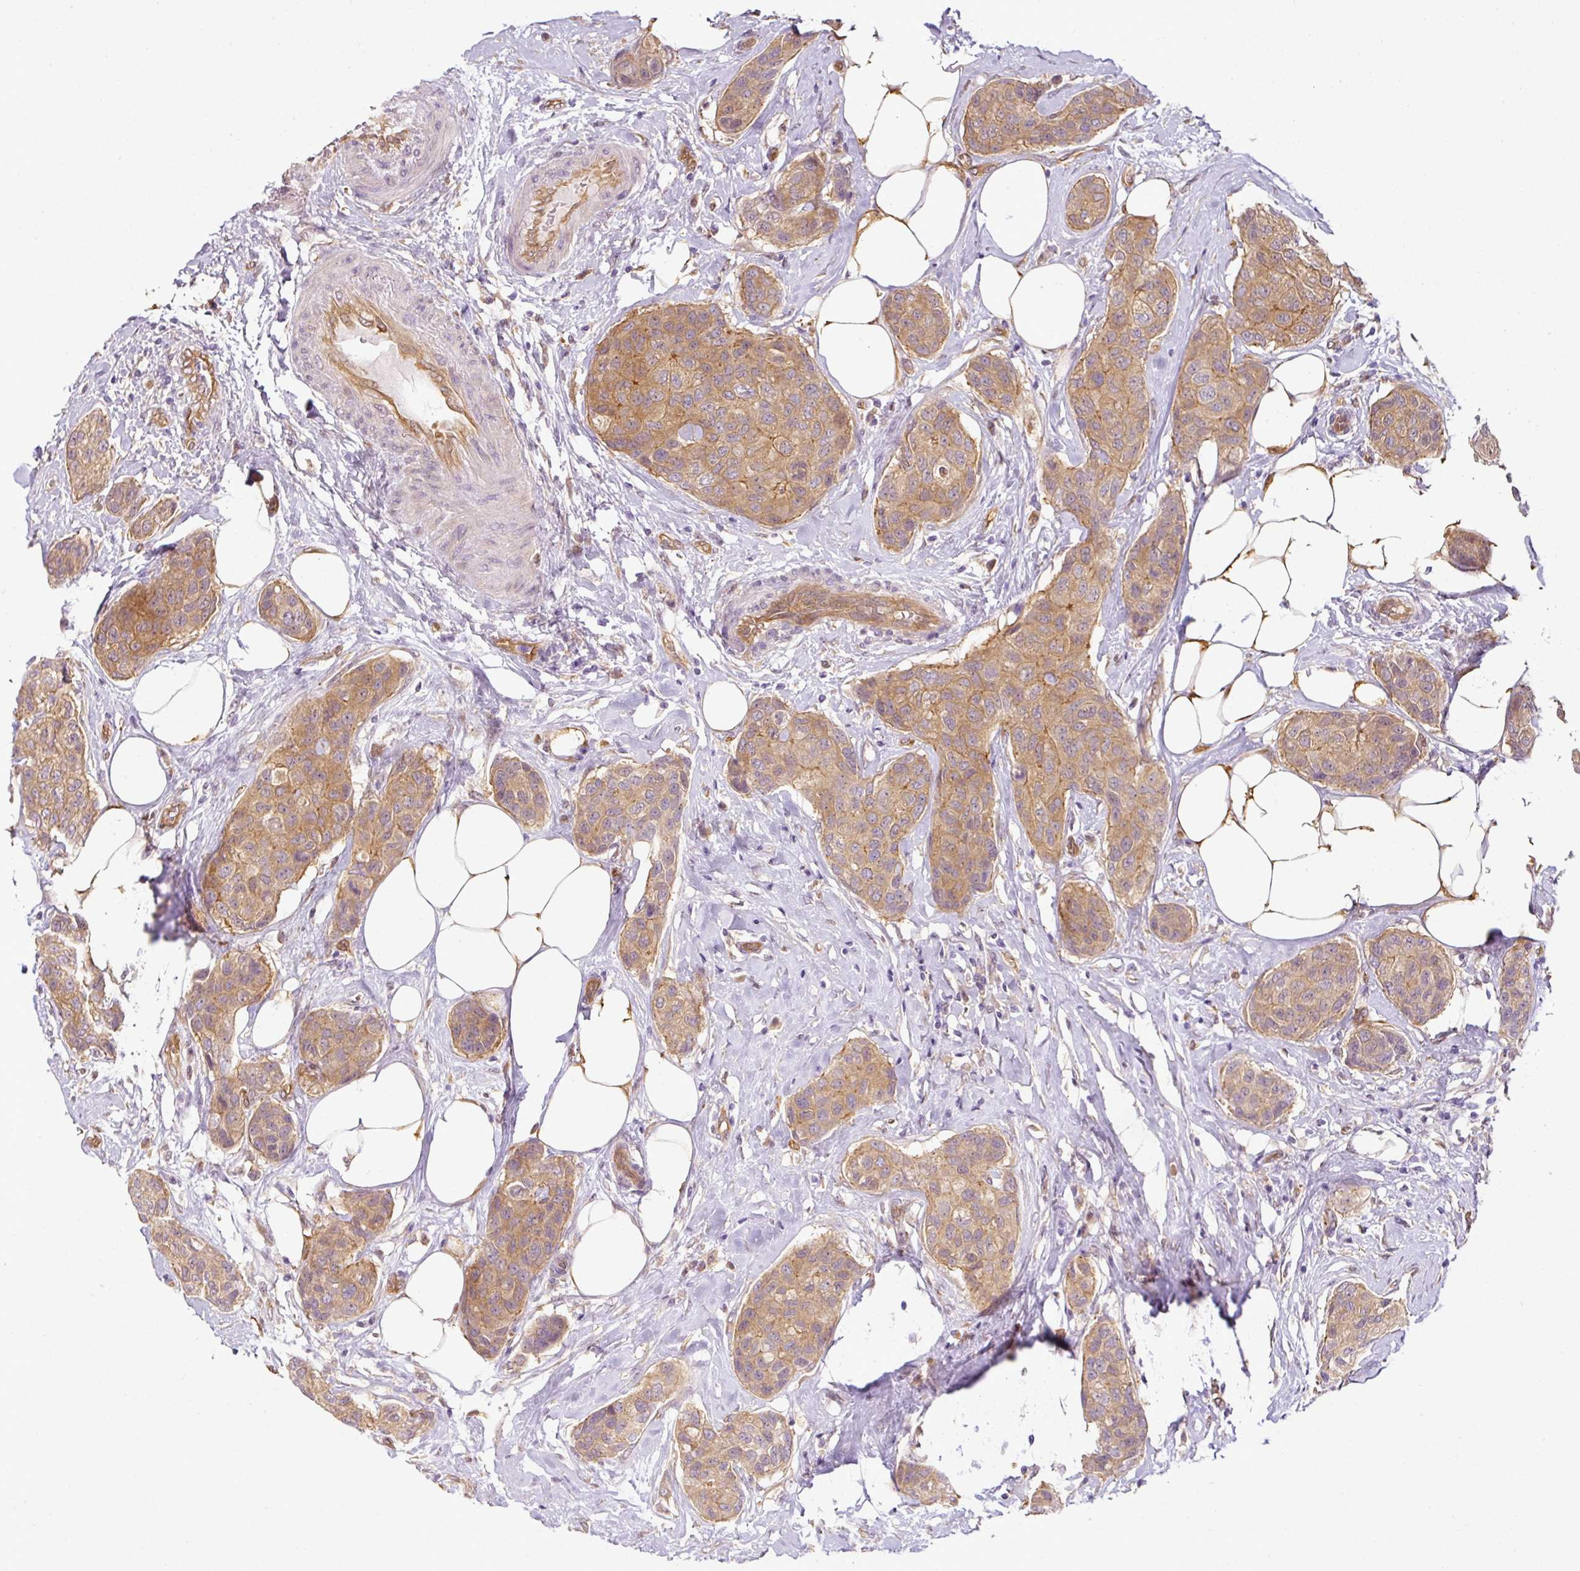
{"staining": {"intensity": "moderate", "quantity": "25%-75%", "location": "cytoplasmic/membranous"}, "tissue": "breast cancer", "cell_type": "Tumor cells", "image_type": "cancer", "snomed": [{"axis": "morphology", "description": "Duct carcinoma"}, {"axis": "topography", "description": "Breast"}, {"axis": "topography", "description": "Lymph node"}], "caption": "Immunohistochemical staining of human intraductal carcinoma (breast) displays medium levels of moderate cytoplasmic/membranous positivity in approximately 25%-75% of tumor cells. (IHC, brightfield microscopy, high magnification).", "gene": "ANKRD18A", "patient": {"sex": "female", "age": 80}}